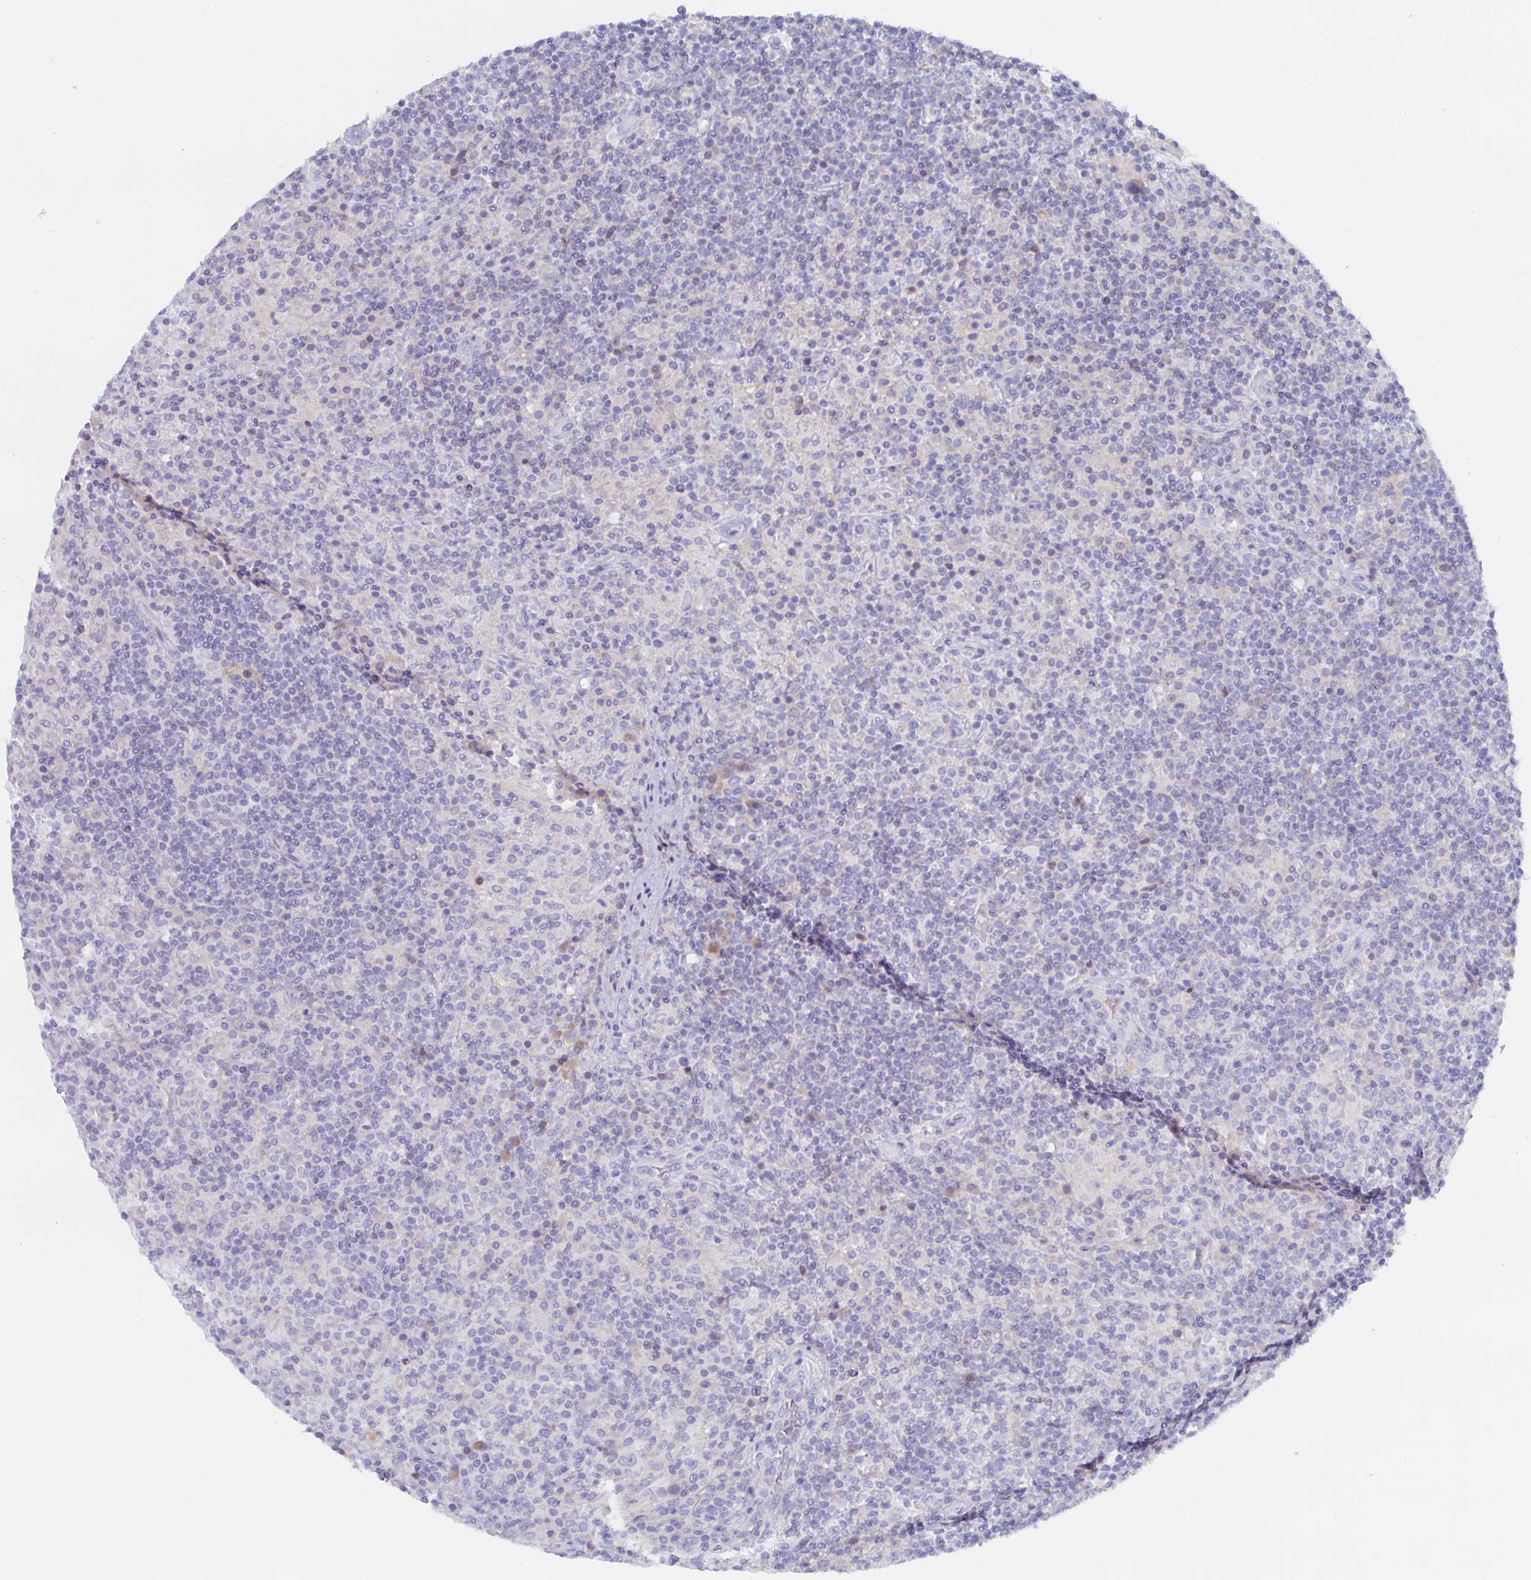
{"staining": {"intensity": "negative", "quantity": "none", "location": "none"}, "tissue": "lymphoma", "cell_type": "Tumor cells", "image_type": "cancer", "snomed": [{"axis": "morphology", "description": "Hodgkin's disease, NOS"}, {"axis": "topography", "description": "Lymph node"}], "caption": "Hodgkin's disease stained for a protein using IHC demonstrates no positivity tumor cells.", "gene": "TNFAIP6", "patient": {"sex": "male", "age": 70}}